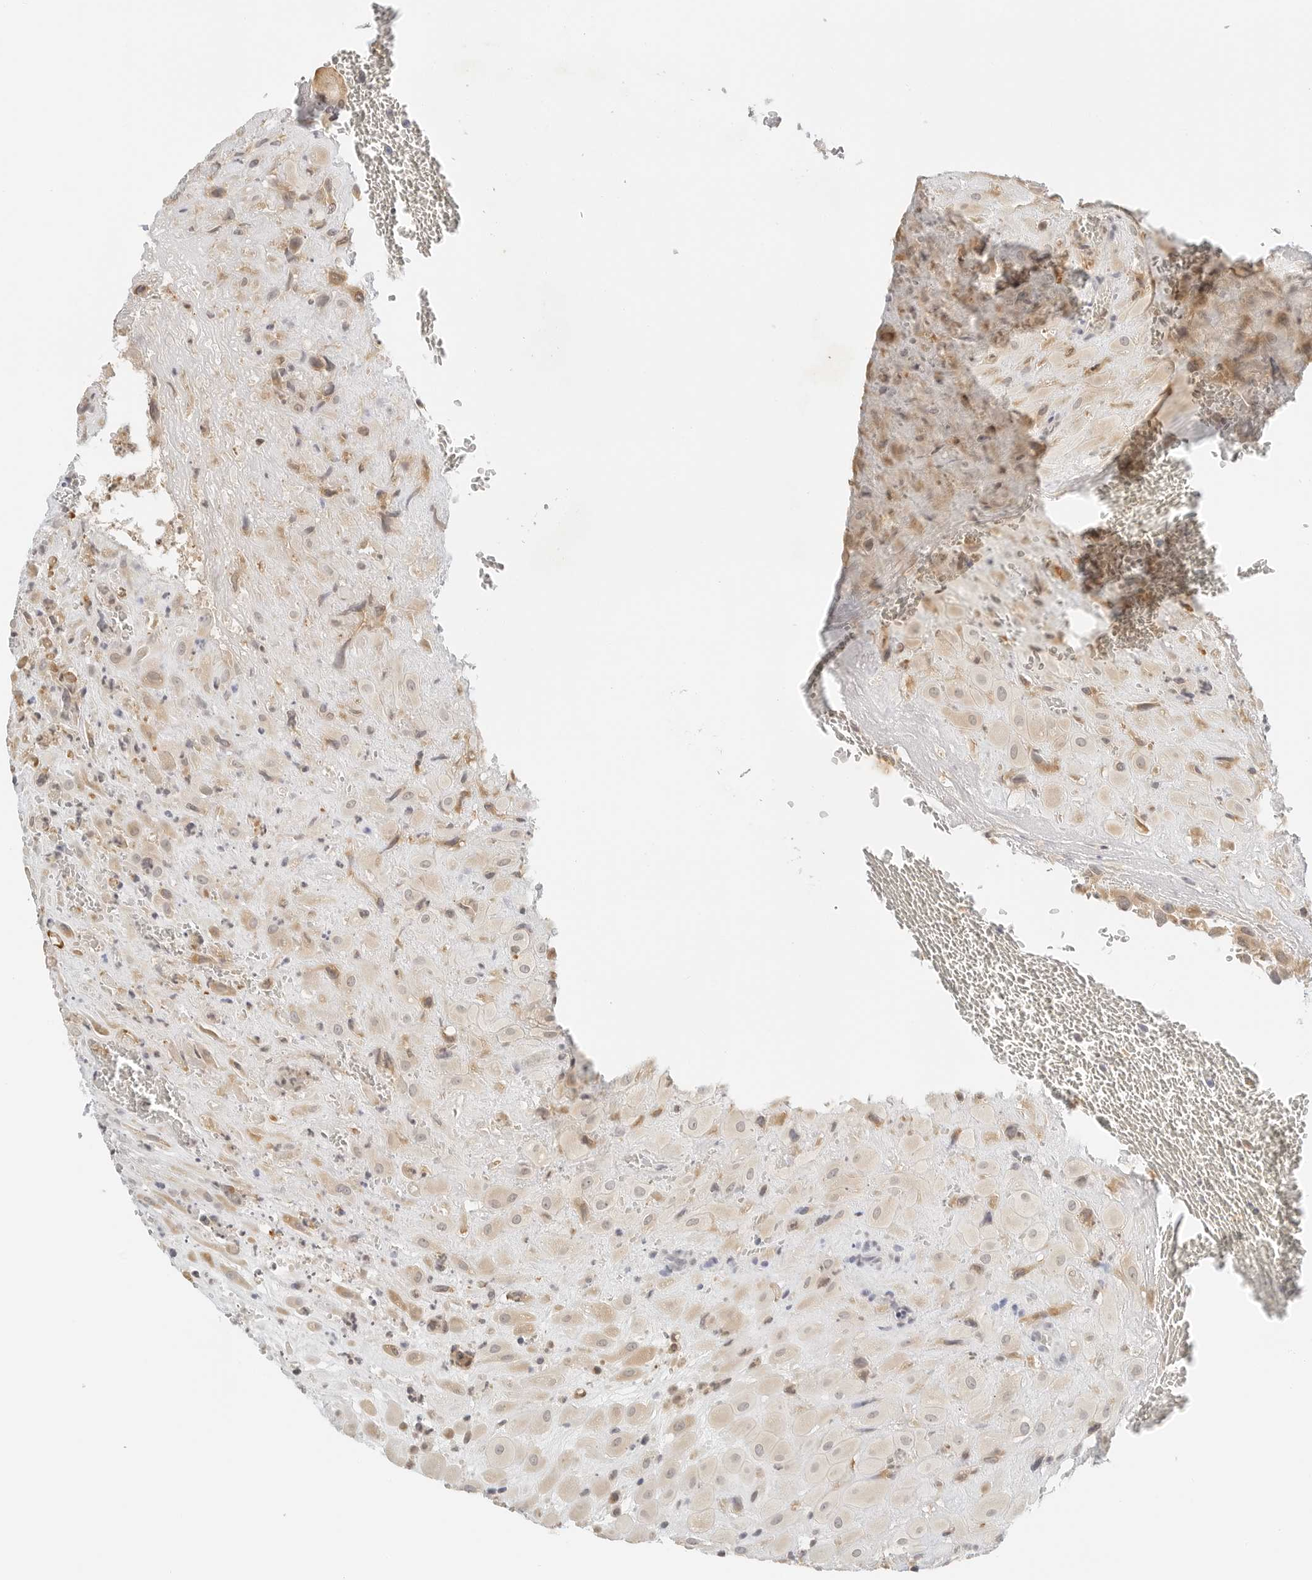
{"staining": {"intensity": "moderate", "quantity": "25%-75%", "location": "cytoplasmic/membranous"}, "tissue": "placenta", "cell_type": "Decidual cells", "image_type": "normal", "snomed": [{"axis": "morphology", "description": "Normal tissue, NOS"}, {"axis": "topography", "description": "Placenta"}], "caption": "High-magnification brightfield microscopy of unremarkable placenta stained with DAB (3,3'-diaminobenzidine) (brown) and counterstained with hematoxylin (blue). decidual cells exhibit moderate cytoplasmic/membranous positivity is seen in about25%-75% of cells. The protein is stained brown, and the nuclei are stained in blue (DAB (3,3'-diaminobenzidine) IHC with brightfield microscopy, high magnification).", "gene": "NEO1", "patient": {"sex": "female", "age": 35}}